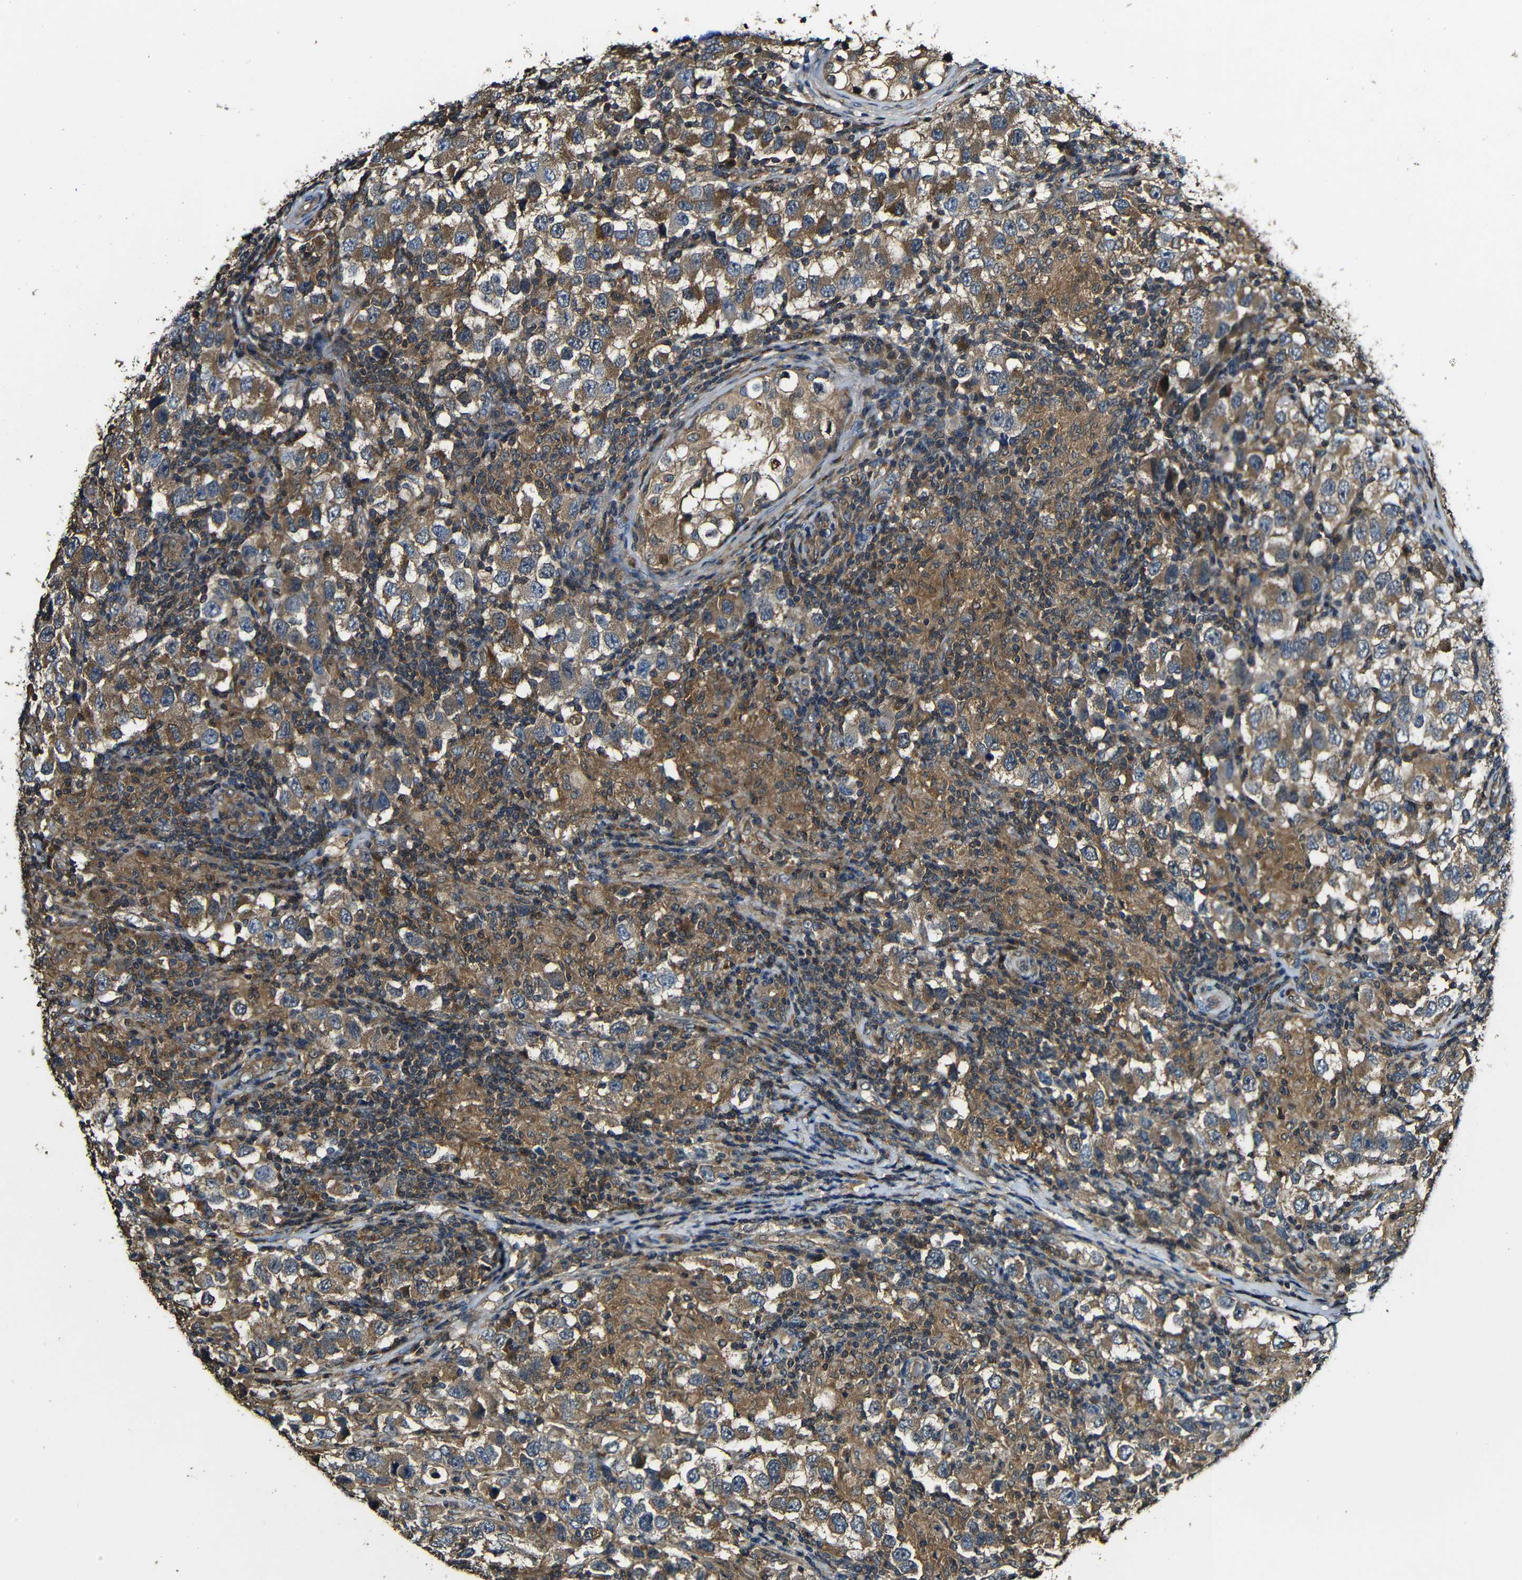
{"staining": {"intensity": "strong", "quantity": ">75%", "location": "cytoplasmic/membranous"}, "tissue": "testis cancer", "cell_type": "Tumor cells", "image_type": "cancer", "snomed": [{"axis": "morphology", "description": "Carcinoma, Embryonal, NOS"}, {"axis": "topography", "description": "Testis"}], "caption": "Immunohistochemical staining of human testis embryonal carcinoma reveals strong cytoplasmic/membranous protein expression in about >75% of tumor cells. The staining is performed using DAB brown chromogen to label protein expression. The nuclei are counter-stained blue using hematoxylin.", "gene": "CASP8", "patient": {"sex": "male", "age": 21}}